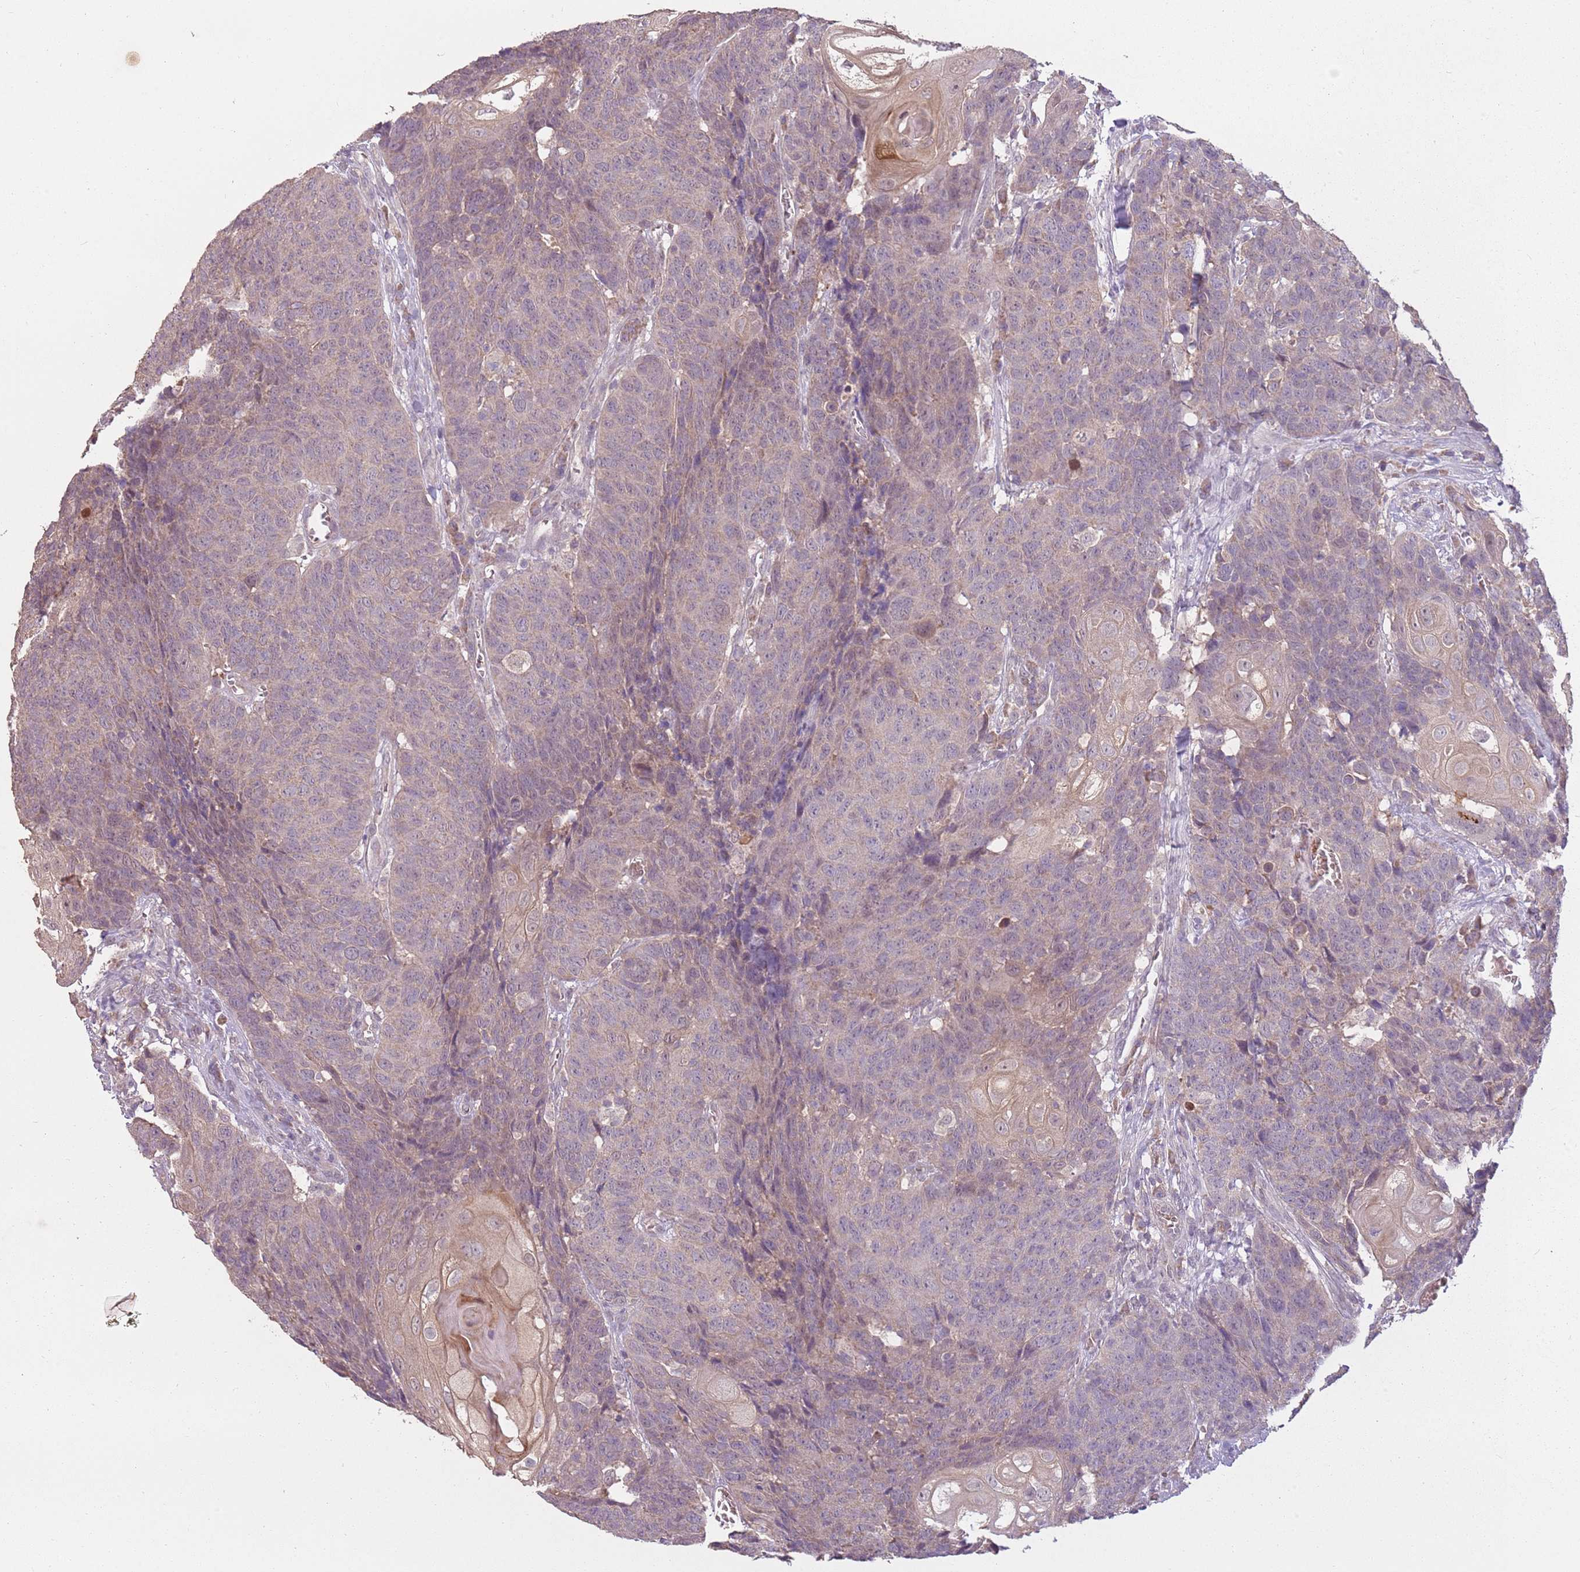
{"staining": {"intensity": "weak", "quantity": "<25%", "location": "cytoplasmic/membranous"}, "tissue": "head and neck cancer", "cell_type": "Tumor cells", "image_type": "cancer", "snomed": [{"axis": "morphology", "description": "Squamous cell carcinoma, NOS"}, {"axis": "topography", "description": "Head-Neck"}], "caption": "Immunohistochemical staining of human squamous cell carcinoma (head and neck) shows no significant expression in tumor cells.", "gene": "TEKT4", "patient": {"sex": "male", "age": 66}}